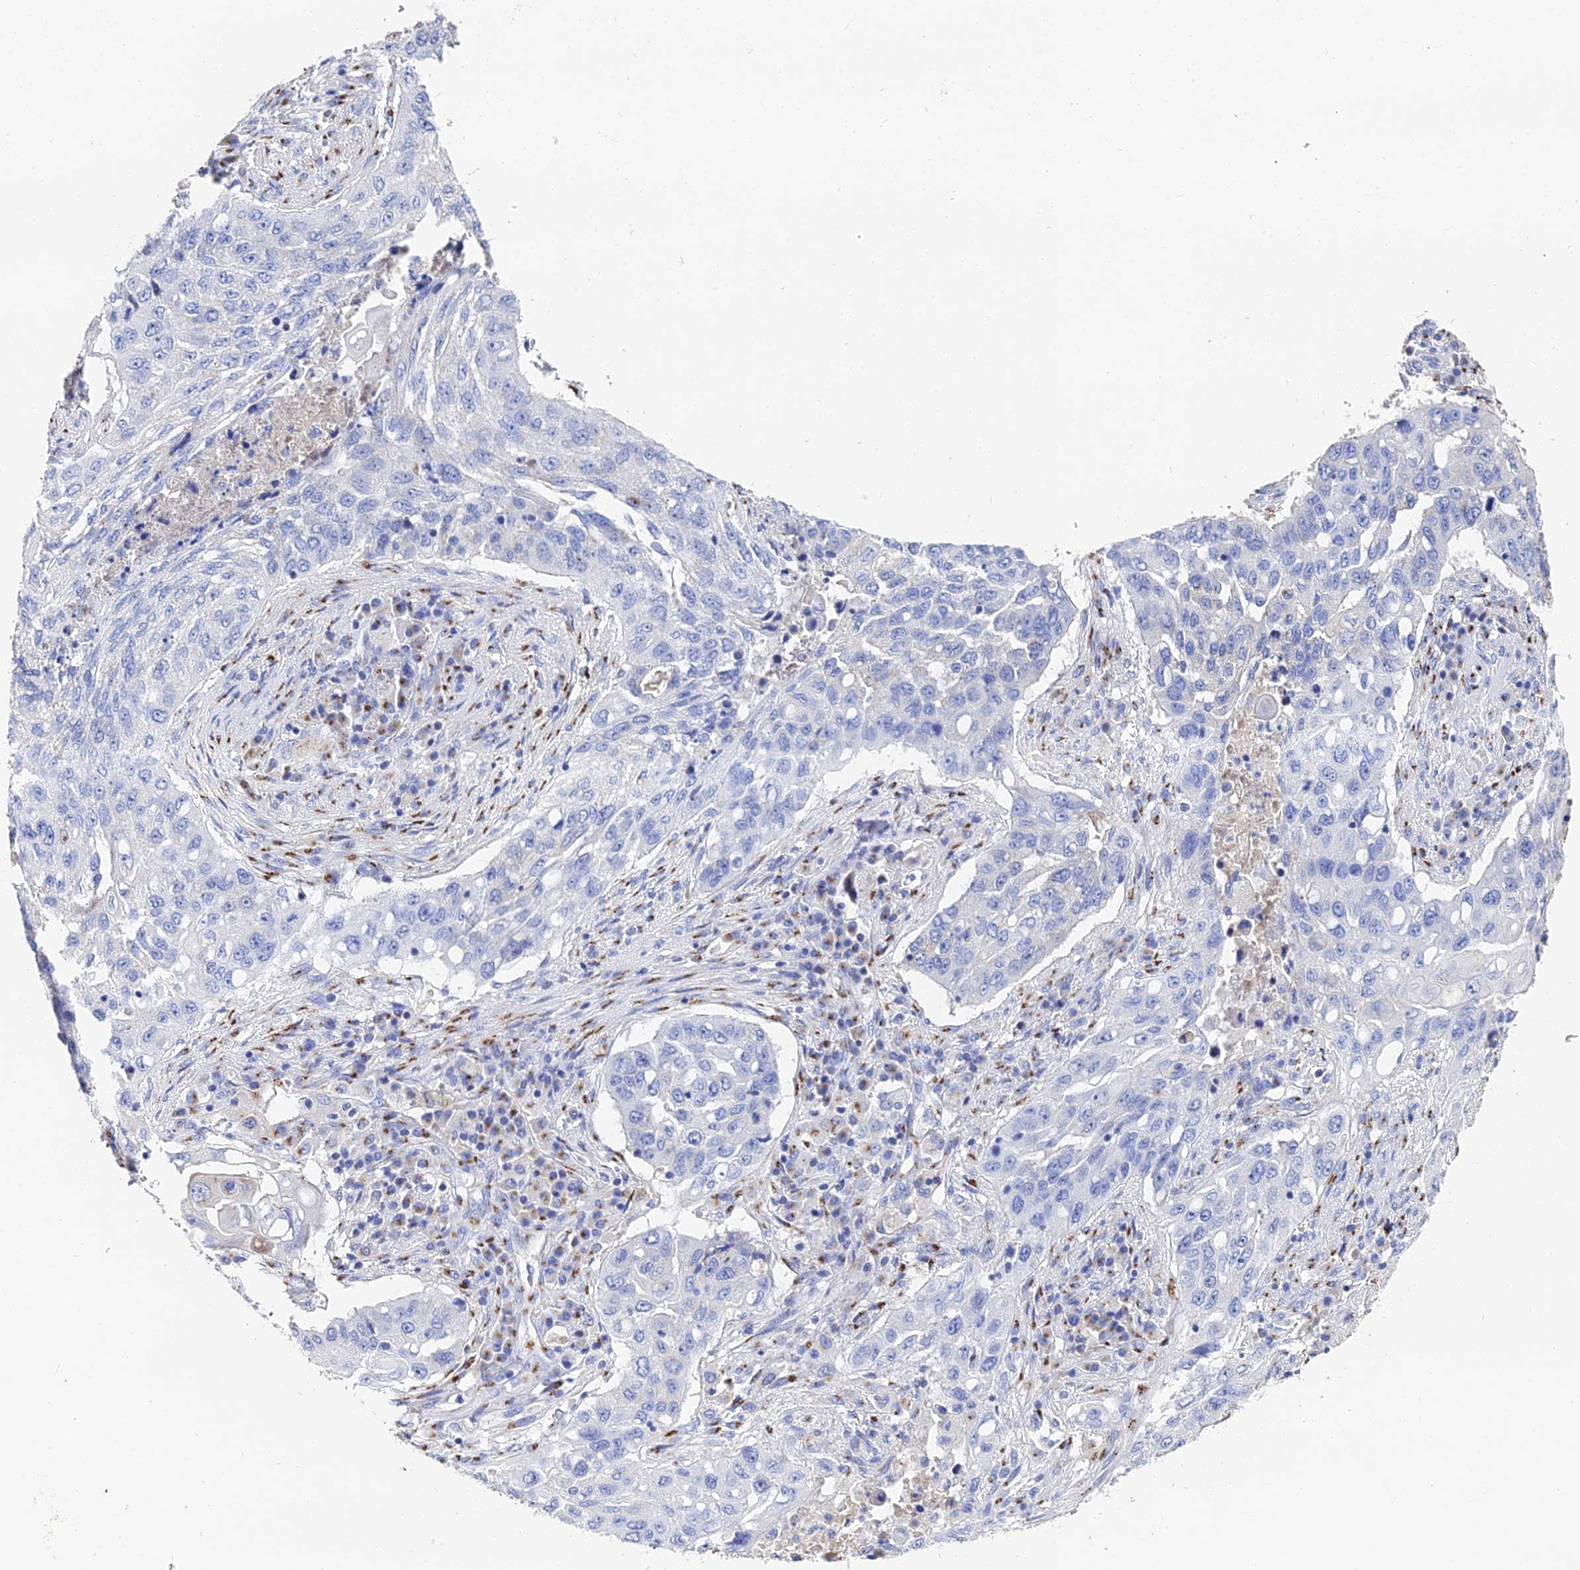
{"staining": {"intensity": "negative", "quantity": "none", "location": "none"}, "tissue": "lung cancer", "cell_type": "Tumor cells", "image_type": "cancer", "snomed": [{"axis": "morphology", "description": "Squamous cell carcinoma, NOS"}, {"axis": "topography", "description": "Lung"}], "caption": "An image of lung cancer (squamous cell carcinoma) stained for a protein reveals no brown staining in tumor cells.", "gene": "ENSG00000268674", "patient": {"sex": "female", "age": 63}}